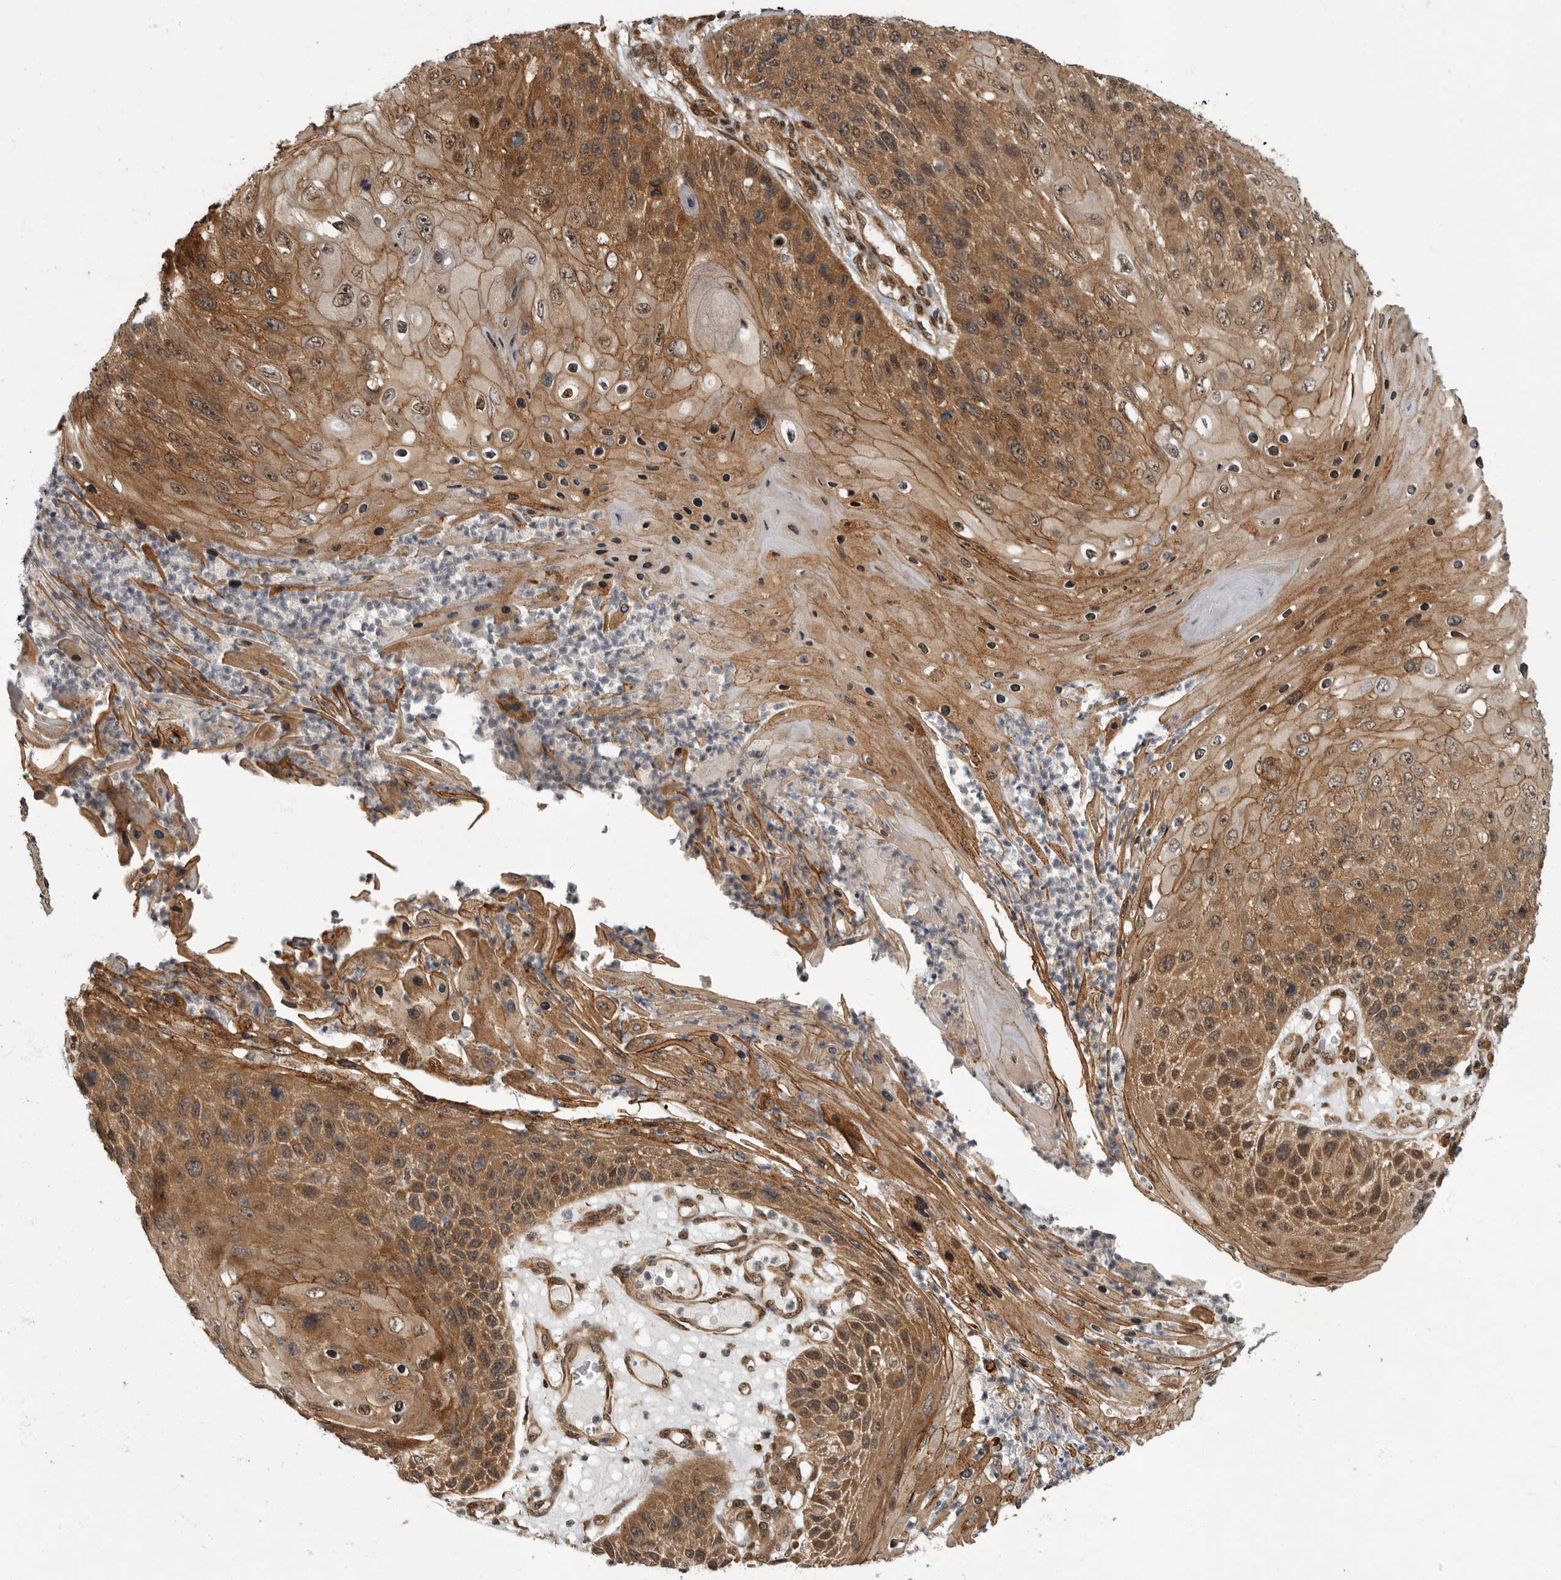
{"staining": {"intensity": "moderate", "quantity": ">75%", "location": "cytoplasmic/membranous,nuclear"}, "tissue": "skin cancer", "cell_type": "Tumor cells", "image_type": "cancer", "snomed": [{"axis": "morphology", "description": "Squamous cell carcinoma, NOS"}, {"axis": "topography", "description": "Skin"}], "caption": "Immunohistochemical staining of skin cancer reveals medium levels of moderate cytoplasmic/membranous and nuclear staining in about >75% of tumor cells. (Brightfield microscopy of DAB IHC at high magnification).", "gene": "VPS50", "patient": {"sex": "female", "age": 88}}